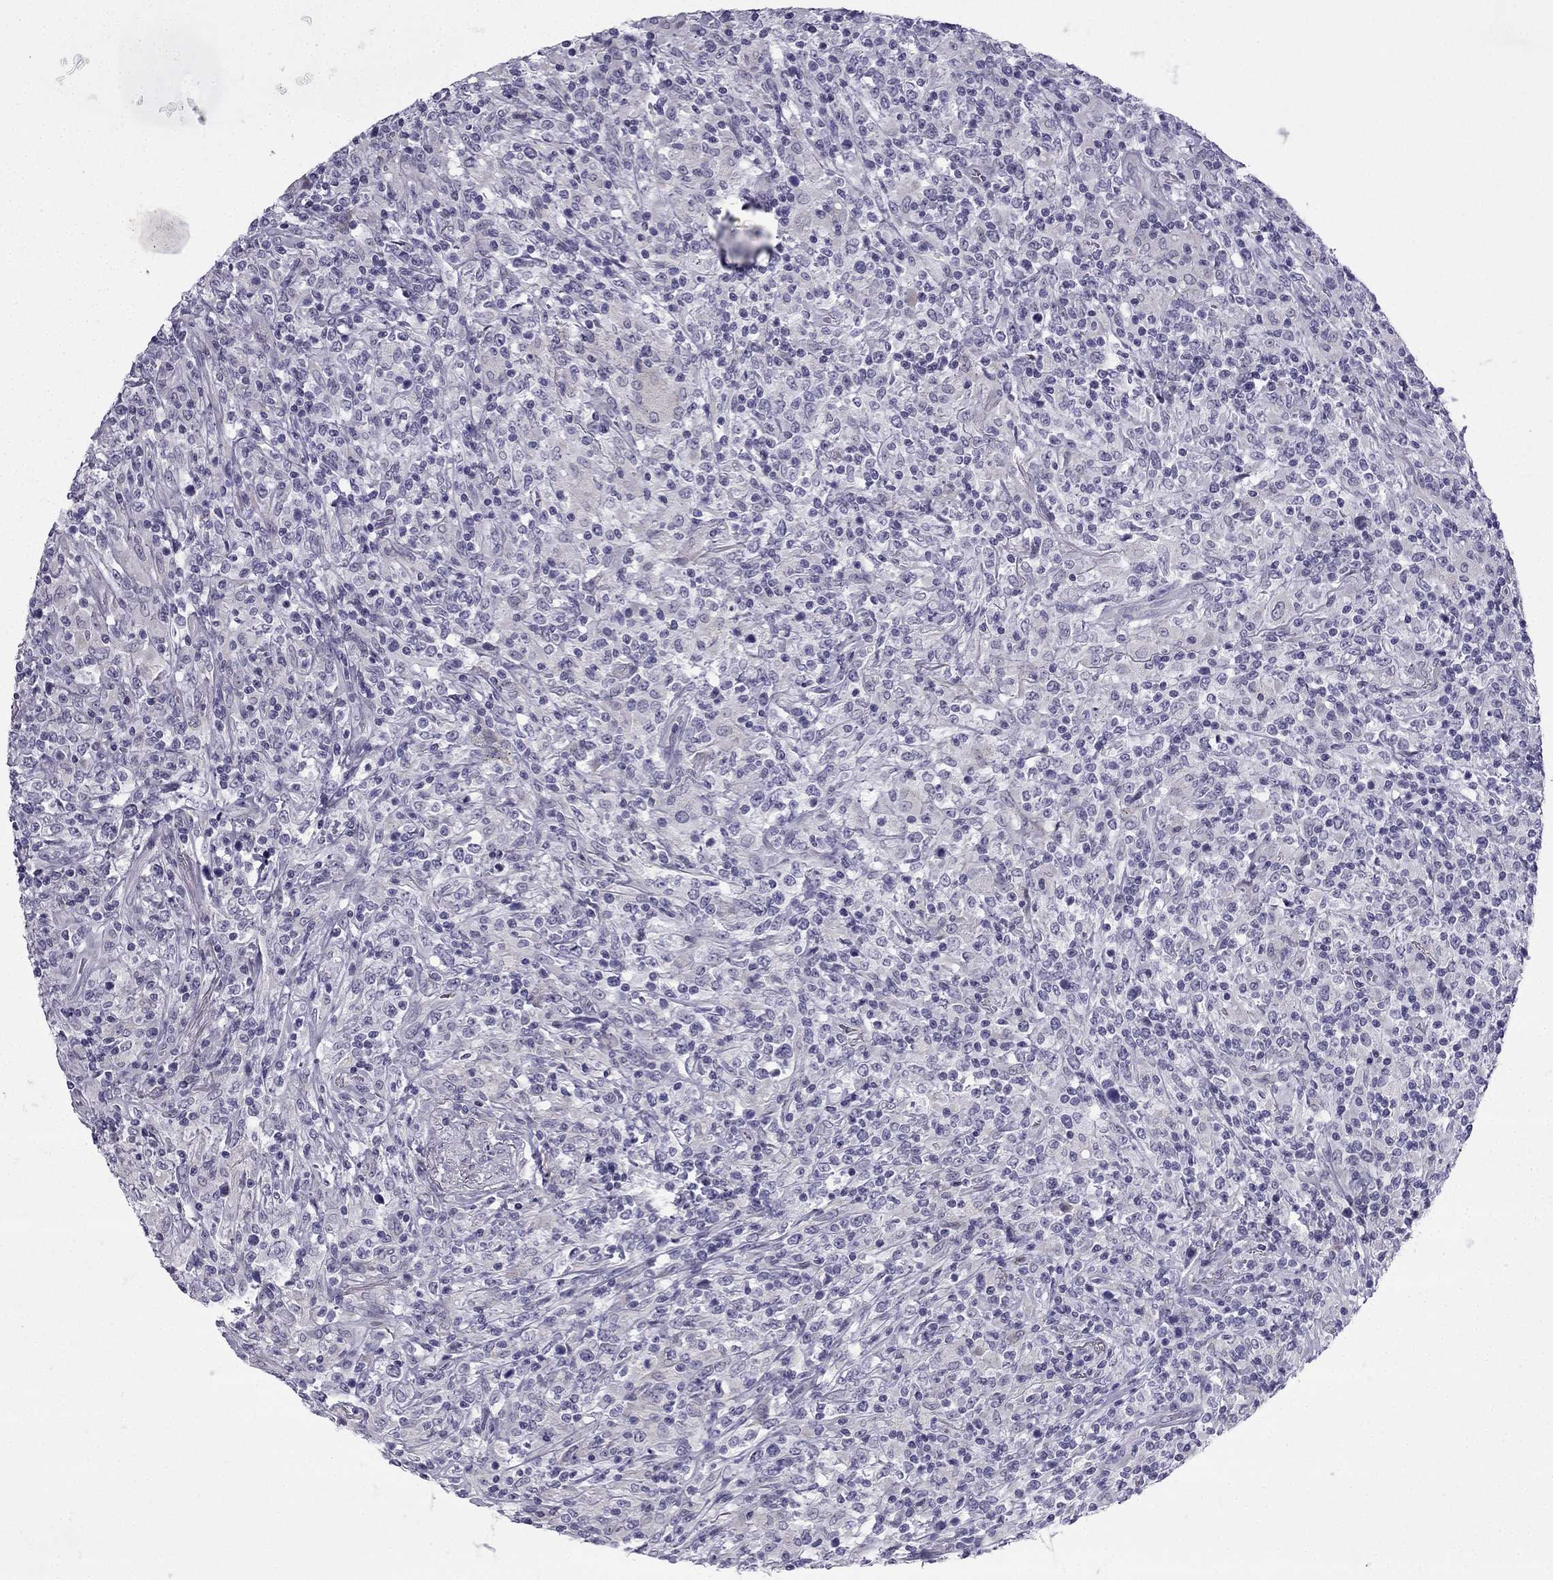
{"staining": {"intensity": "negative", "quantity": "none", "location": "none"}, "tissue": "lymphoma", "cell_type": "Tumor cells", "image_type": "cancer", "snomed": [{"axis": "morphology", "description": "Malignant lymphoma, non-Hodgkin's type, High grade"}, {"axis": "topography", "description": "Lung"}], "caption": "The histopathology image exhibits no staining of tumor cells in lymphoma. Nuclei are stained in blue.", "gene": "CFAP53", "patient": {"sex": "male", "age": 79}}